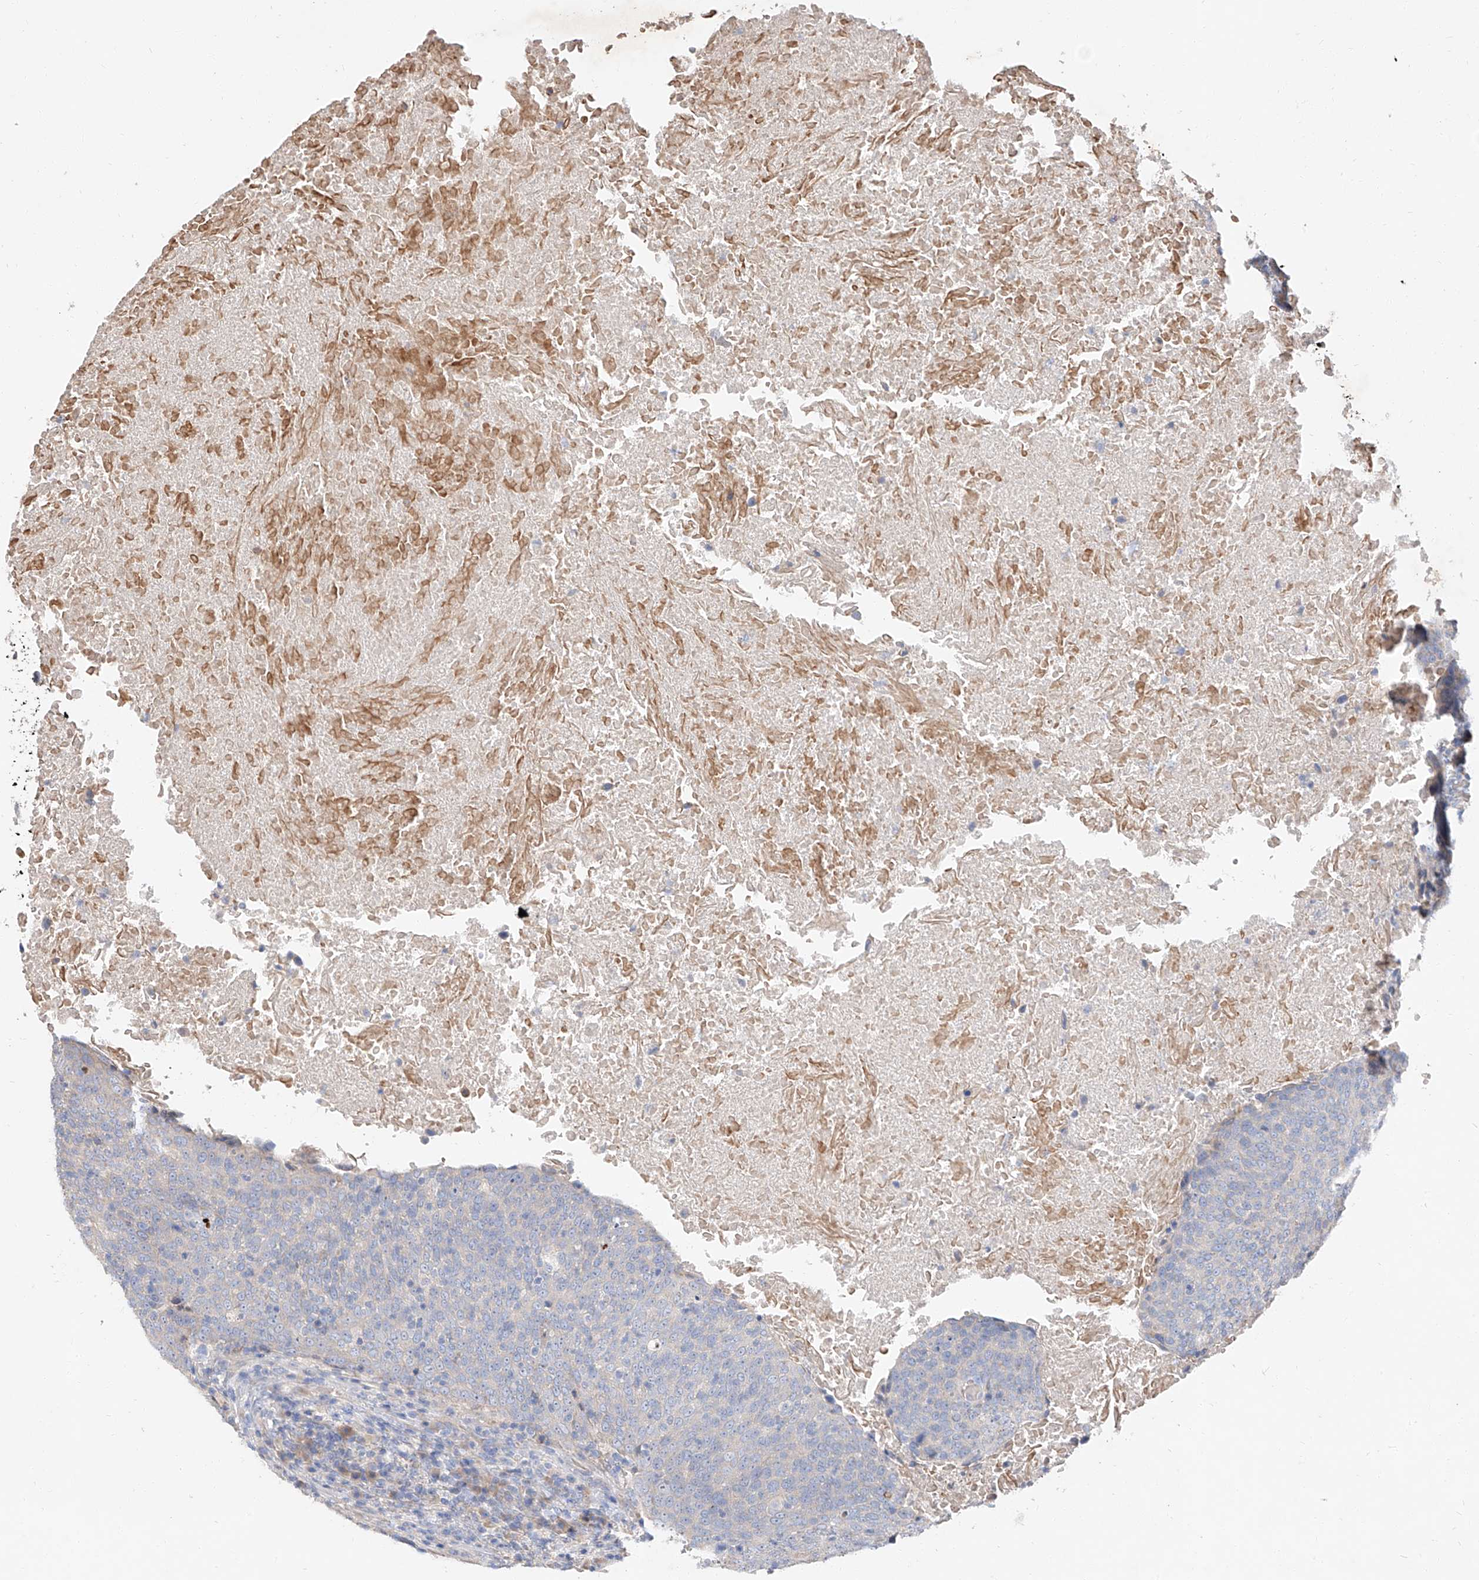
{"staining": {"intensity": "negative", "quantity": "none", "location": "none"}, "tissue": "head and neck cancer", "cell_type": "Tumor cells", "image_type": "cancer", "snomed": [{"axis": "morphology", "description": "Squamous cell carcinoma, NOS"}, {"axis": "morphology", "description": "Squamous cell carcinoma, metastatic, NOS"}, {"axis": "topography", "description": "Lymph node"}, {"axis": "topography", "description": "Head-Neck"}], "caption": "Metastatic squamous cell carcinoma (head and neck) was stained to show a protein in brown. There is no significant expression in tumor cells. (DAB immunohistochemistry (IHC) visualized using brightfield microscopy, high magnification).", "gene": "DIRAS3", "patient": {"sex": "male", "age": 62}}